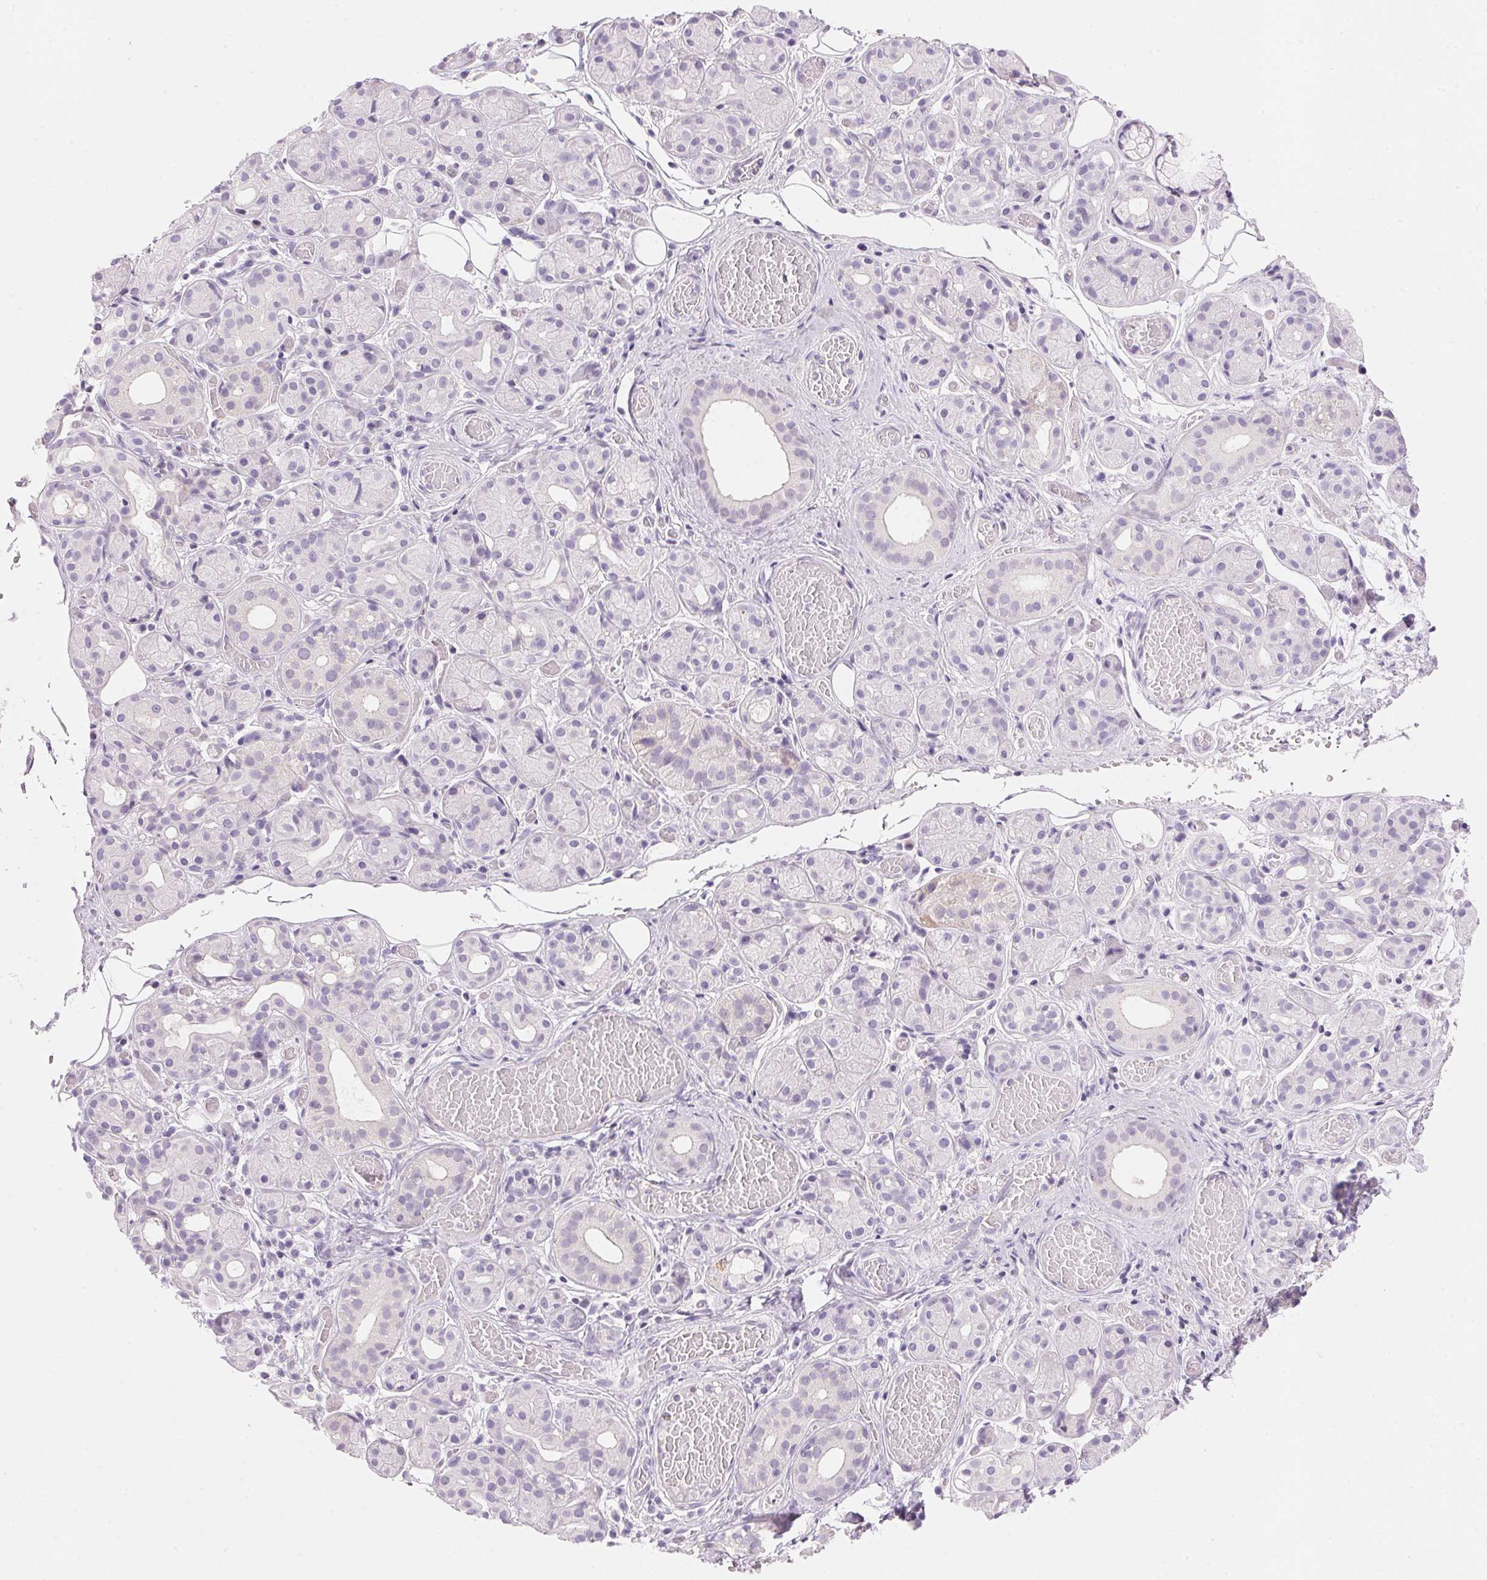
{"staining": {"intensity": "negative", "quantity": "none", "location": "none"}, "tissue": "salivary gland", "cell_type": "Glandular cells", "image_type": "normal", "snomed": [{"axis": "morphology", "description": "Normal tissue, NOS"}, {"axis": "topography", "description": "Salivary gland"}, {"axis": "topography", "description": "Peripheral nerve tissue"}], "caption": "A high-resolution photomicrograph shows immunohistochemistry staining of unremarkable salivary gland, which displays no significant expression in glandular cells. (Stains: DAB IHC with hematoxylin counter stain, Microscopy: brightfield microscopy at high magnification).", "gene": "CYP11B1", "patient": {"sex": "male", "age": 71}}